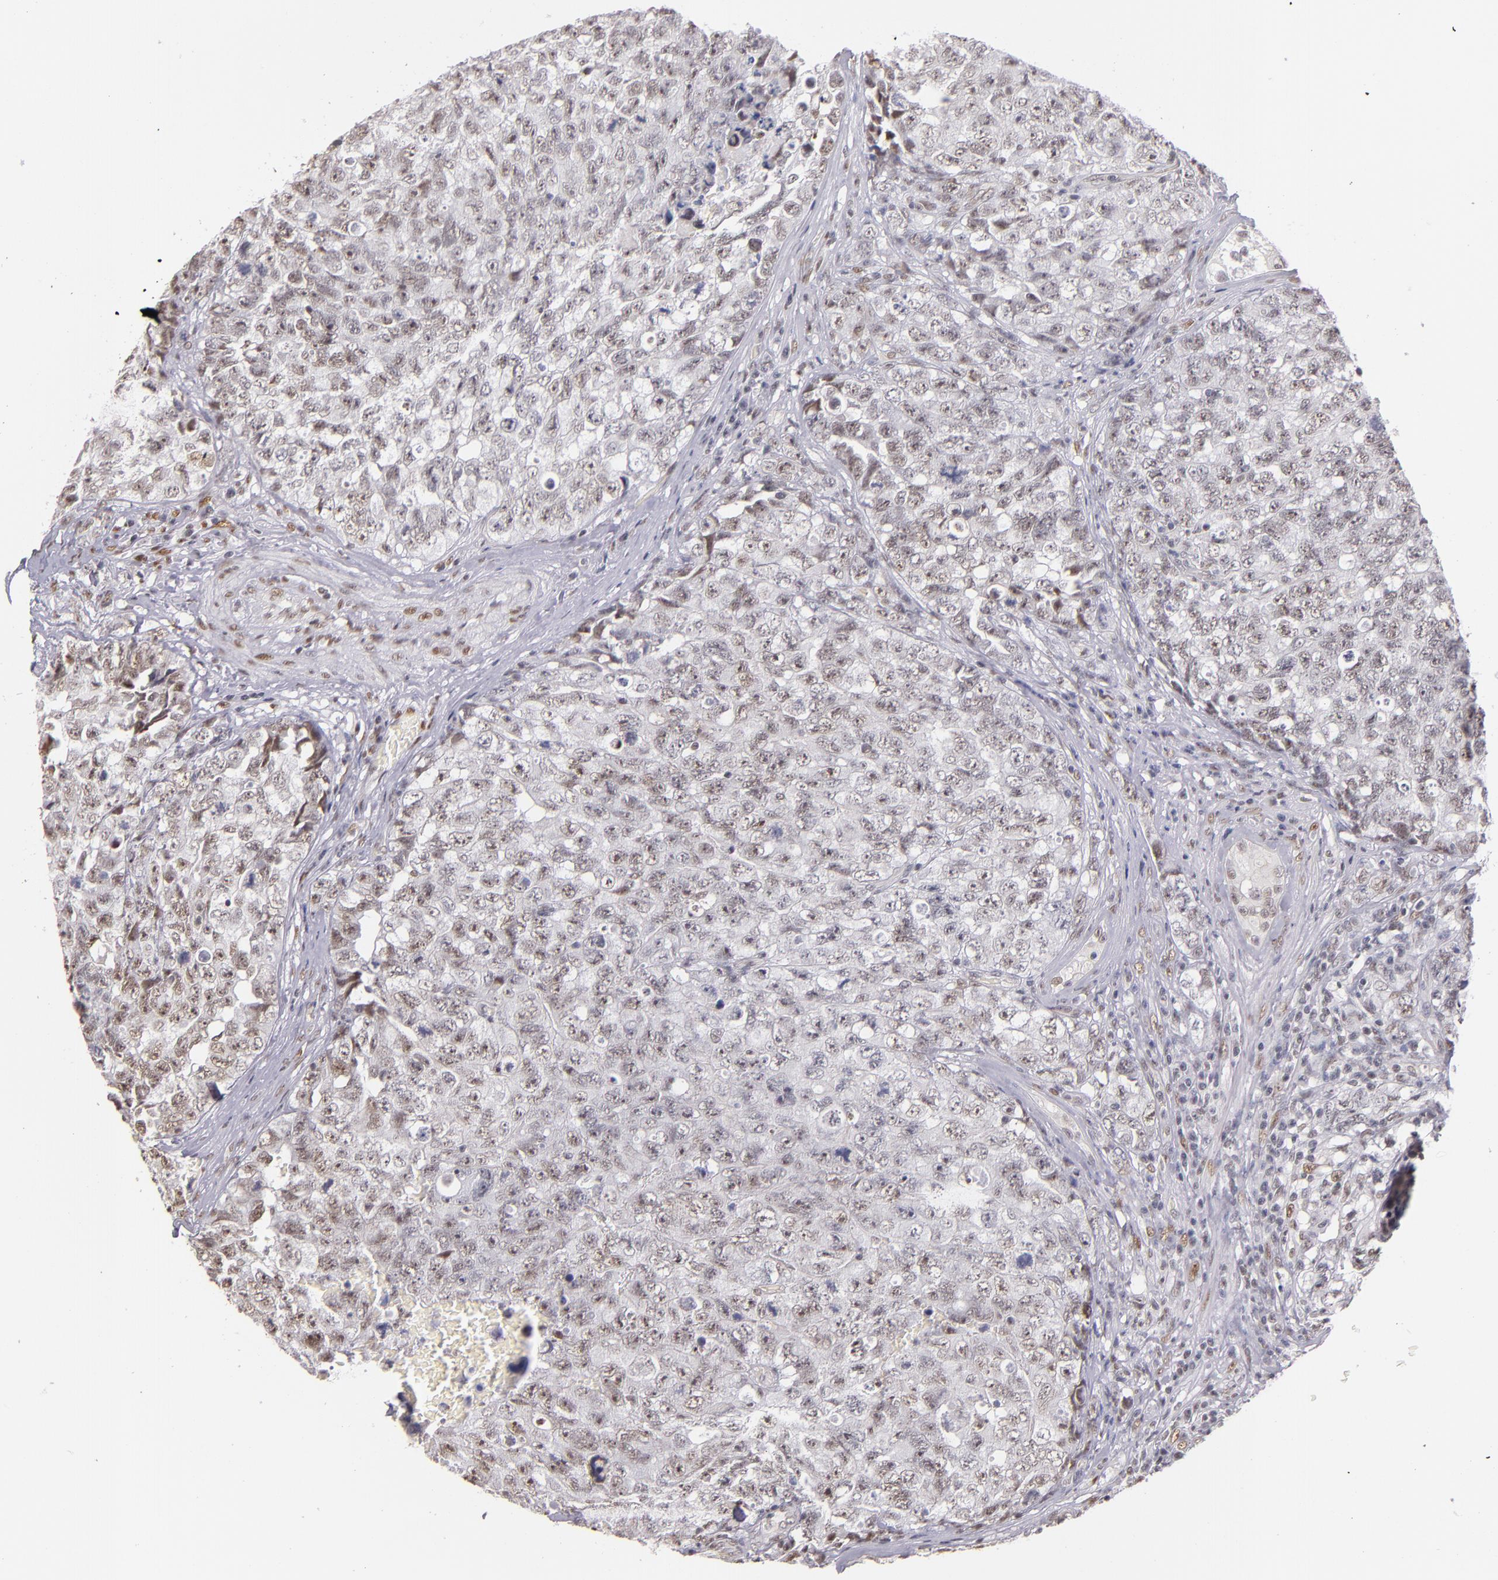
{"staining": {"intensity": "weak", "quantity": ">75%", "location": "nuclear"}, "tissue": "testis cancer", "cell_type": "Tumor cells", "image_type": "cancer", "snomed": [{"axis": "morphology", "description": "Carcinoma, Embryonal, NOS"}, {"axis": "topography", "description": "Testis"}], "caption": "Weak nuclear protein positivity is seen in approximately >75% of tumor cells in testis cancer.", "gene": "NCOR2", "patient": {"sex": "male", "age": 31}}